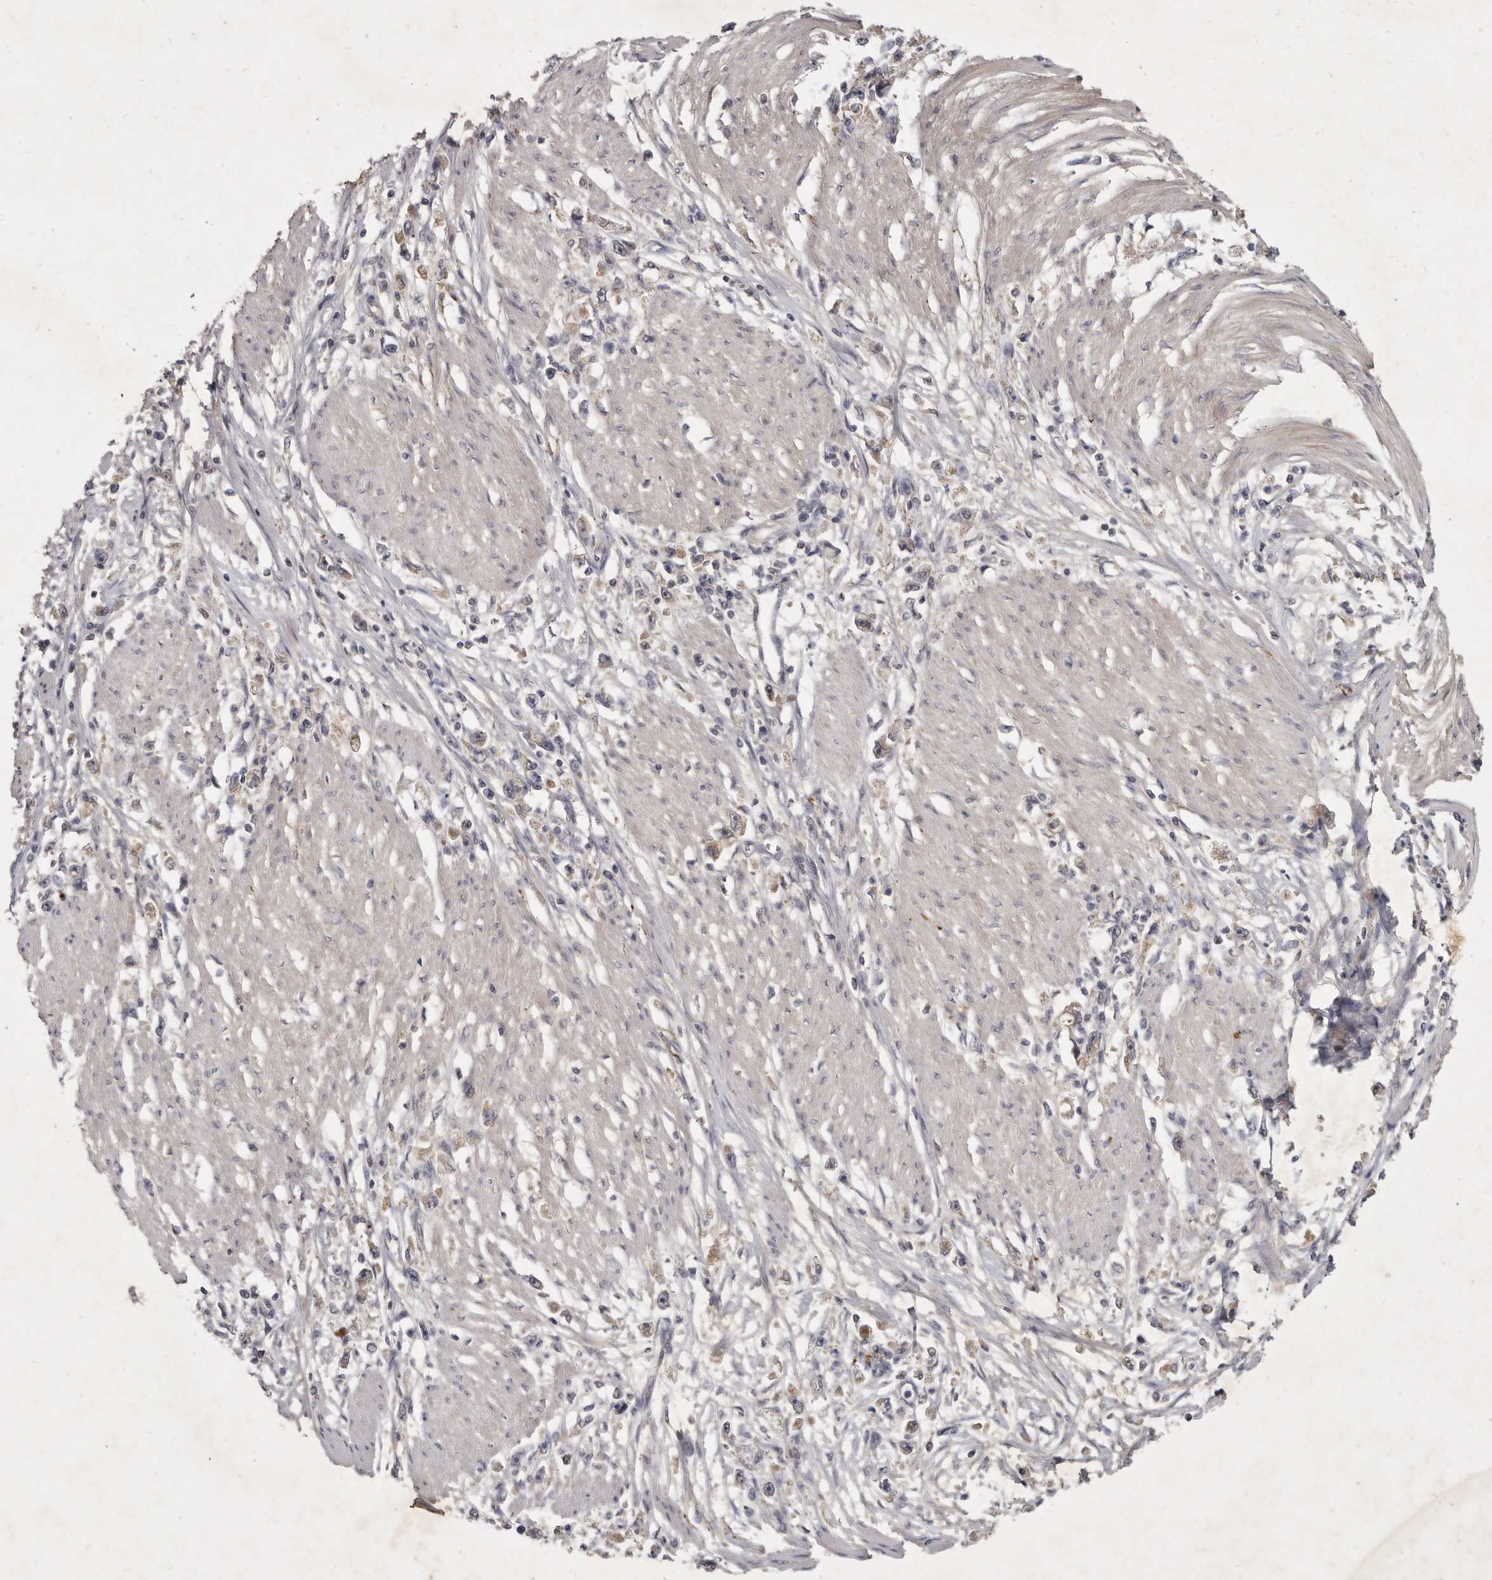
{"staining": {"intensity": "negative", "quantity": "none", "location": "none"}, "tissue": "stomach cancer", "cell_type": "Tumor cells", "image_type": "cancer", "snomed": [{"axis": "morphology", "description": "Adenocarcinoma, NOS"}, {"axis": "topography", "description": "Stomach"}], "caption": "Tumor cells show no significant expression in stomach adenocarcinoma. (Brightfield microscopy of DAB (3,3'-diaminobenzidine) immunohistochemistry (IHC) at high magnification).", "gene": "SLC22A1", "patient": {"sex": "female", "age": 59}}